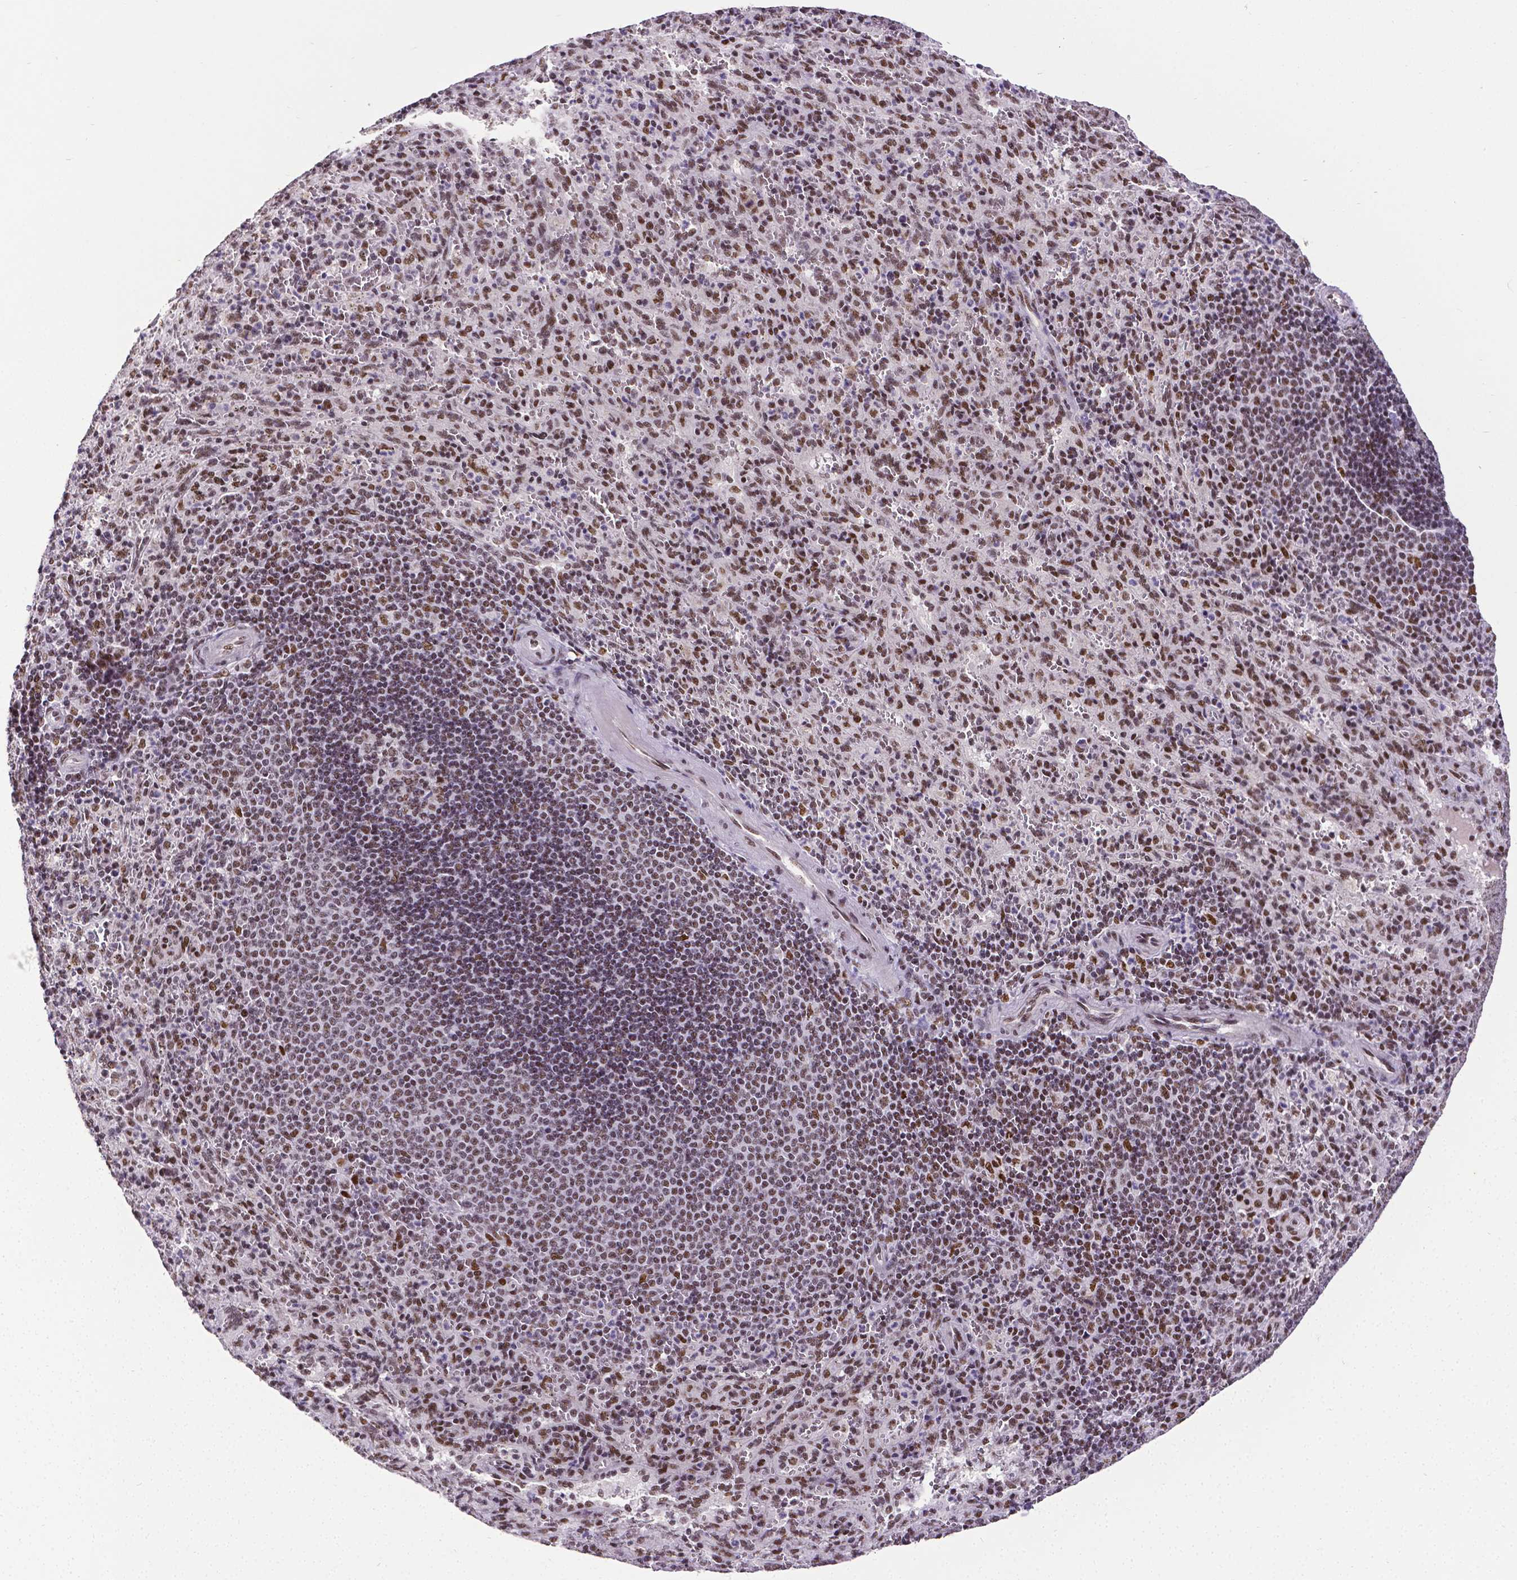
{"staining": {"intensity": "moderate", "quantity": "25%-75%", "location": "nuclear"}, "tissue": "spleen", "cell_type": "Cells in red pulp", "image_type": "normal", "snomed": [{"axis": "morphology", "description": "Normal tissue, NOS"}, {"axis": "topography", "description": "Spleen"}], "caption": "Immunohistochemistry (DAB (3,3'-diaminobenzidine)) staining of benign human spleen demonstrates moderate nuclear protein positivity in approximately 25%-75% of cells in red pulp.", "gene": "REST", "patient": {"sex": "male", "age": 57}}